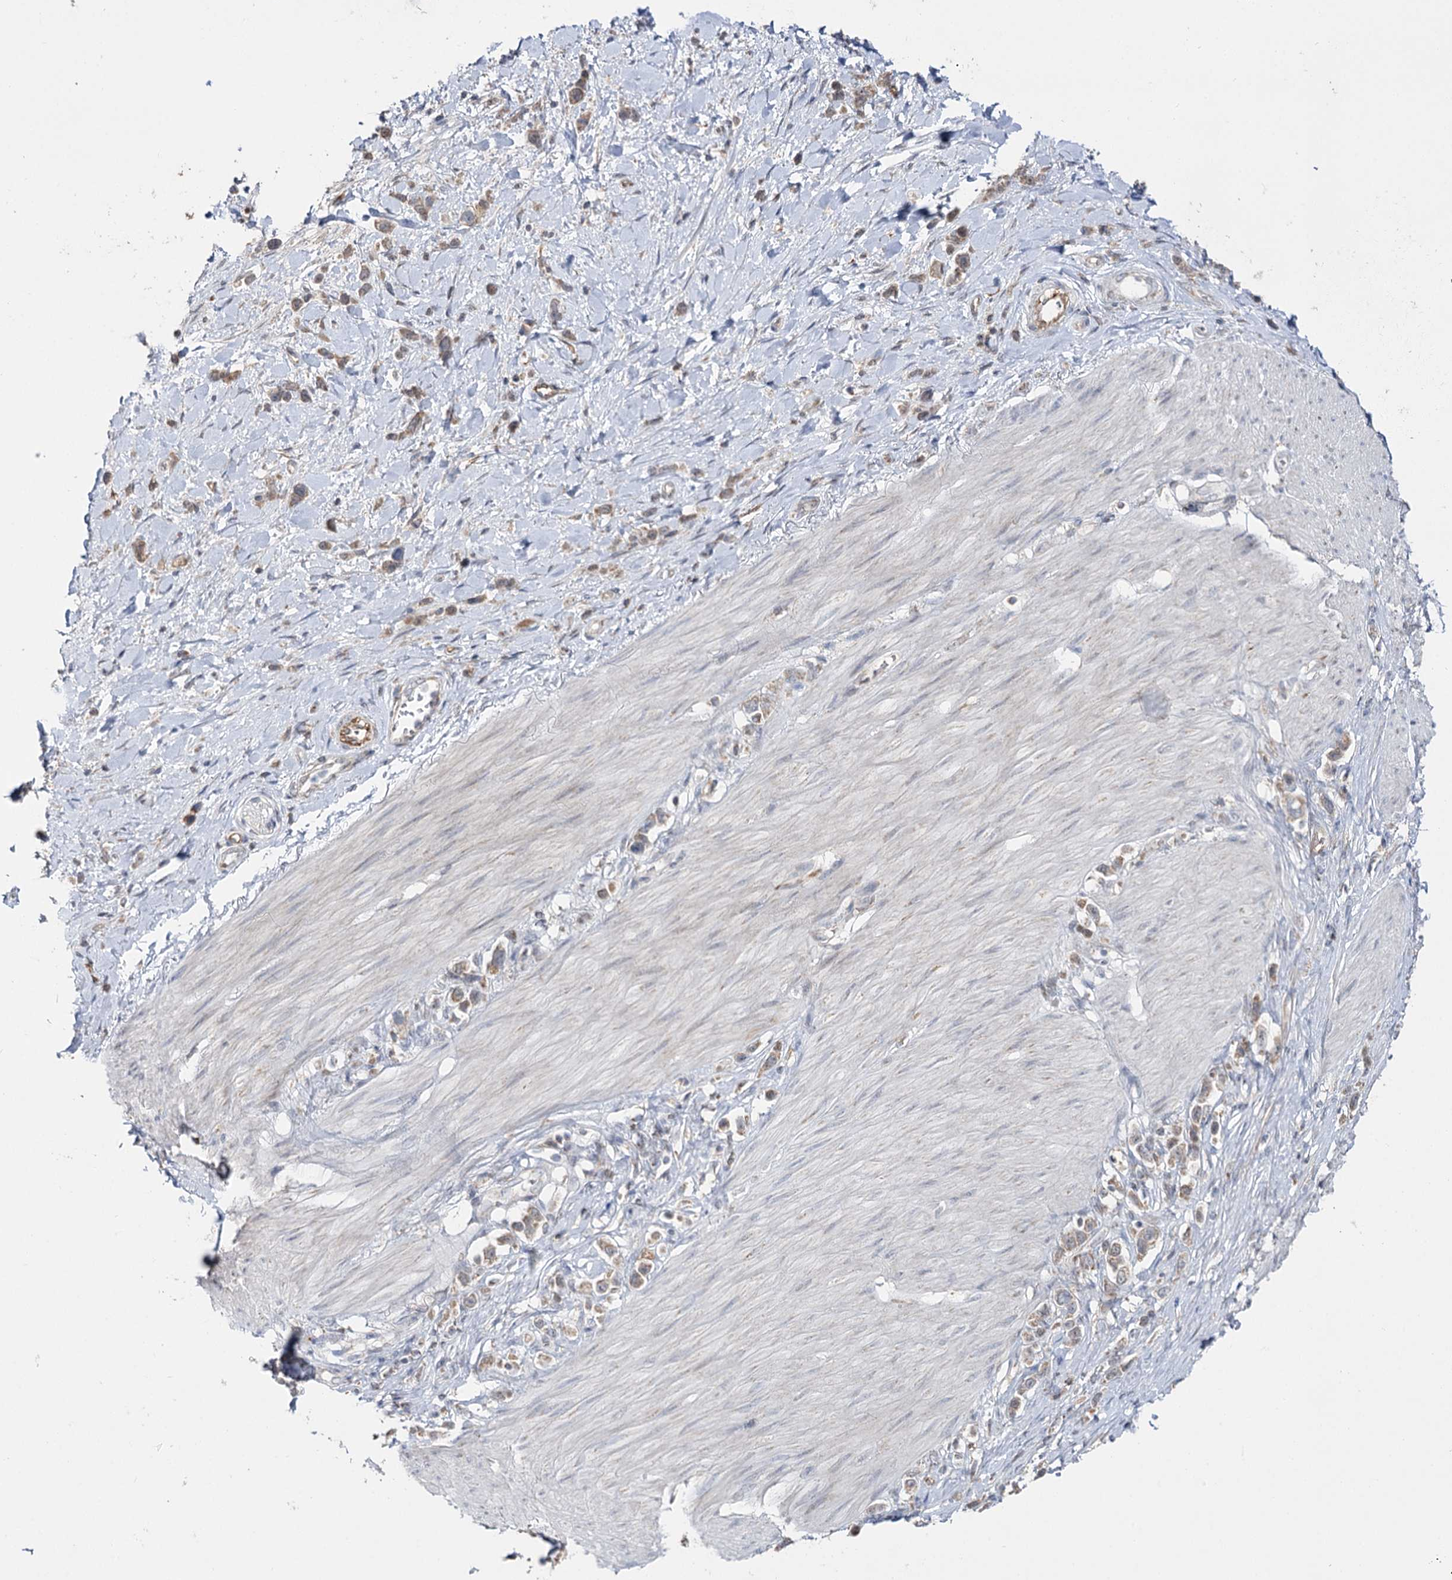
{"staining": {"intensity": "weak", "quantity": ">75%", "location": "cytoplasmic/membranous"}, "tissue": "stomach cancer", "cell_type": "Tumor cells", "image_type": "cancer", "snomed": [{"axis": "morphology", "description": "Normal tissue, NOS"}, {"axis": "morphology", "description": "Adenocarcinoma, NOS"}, {"axis": "topography", "description": "Stomach, upper"}, {"axis": "topography", "description": "Stomach"}], "caption": "There is low levels of weak cytoplasmic/membranous staining in tumor cells of stomach cancer (adenocarcinoma), as demonstrated by immunohistochemical staining (brown color).", "gene": "CBR4", "patient": {"sex": "female", "age": 65}}